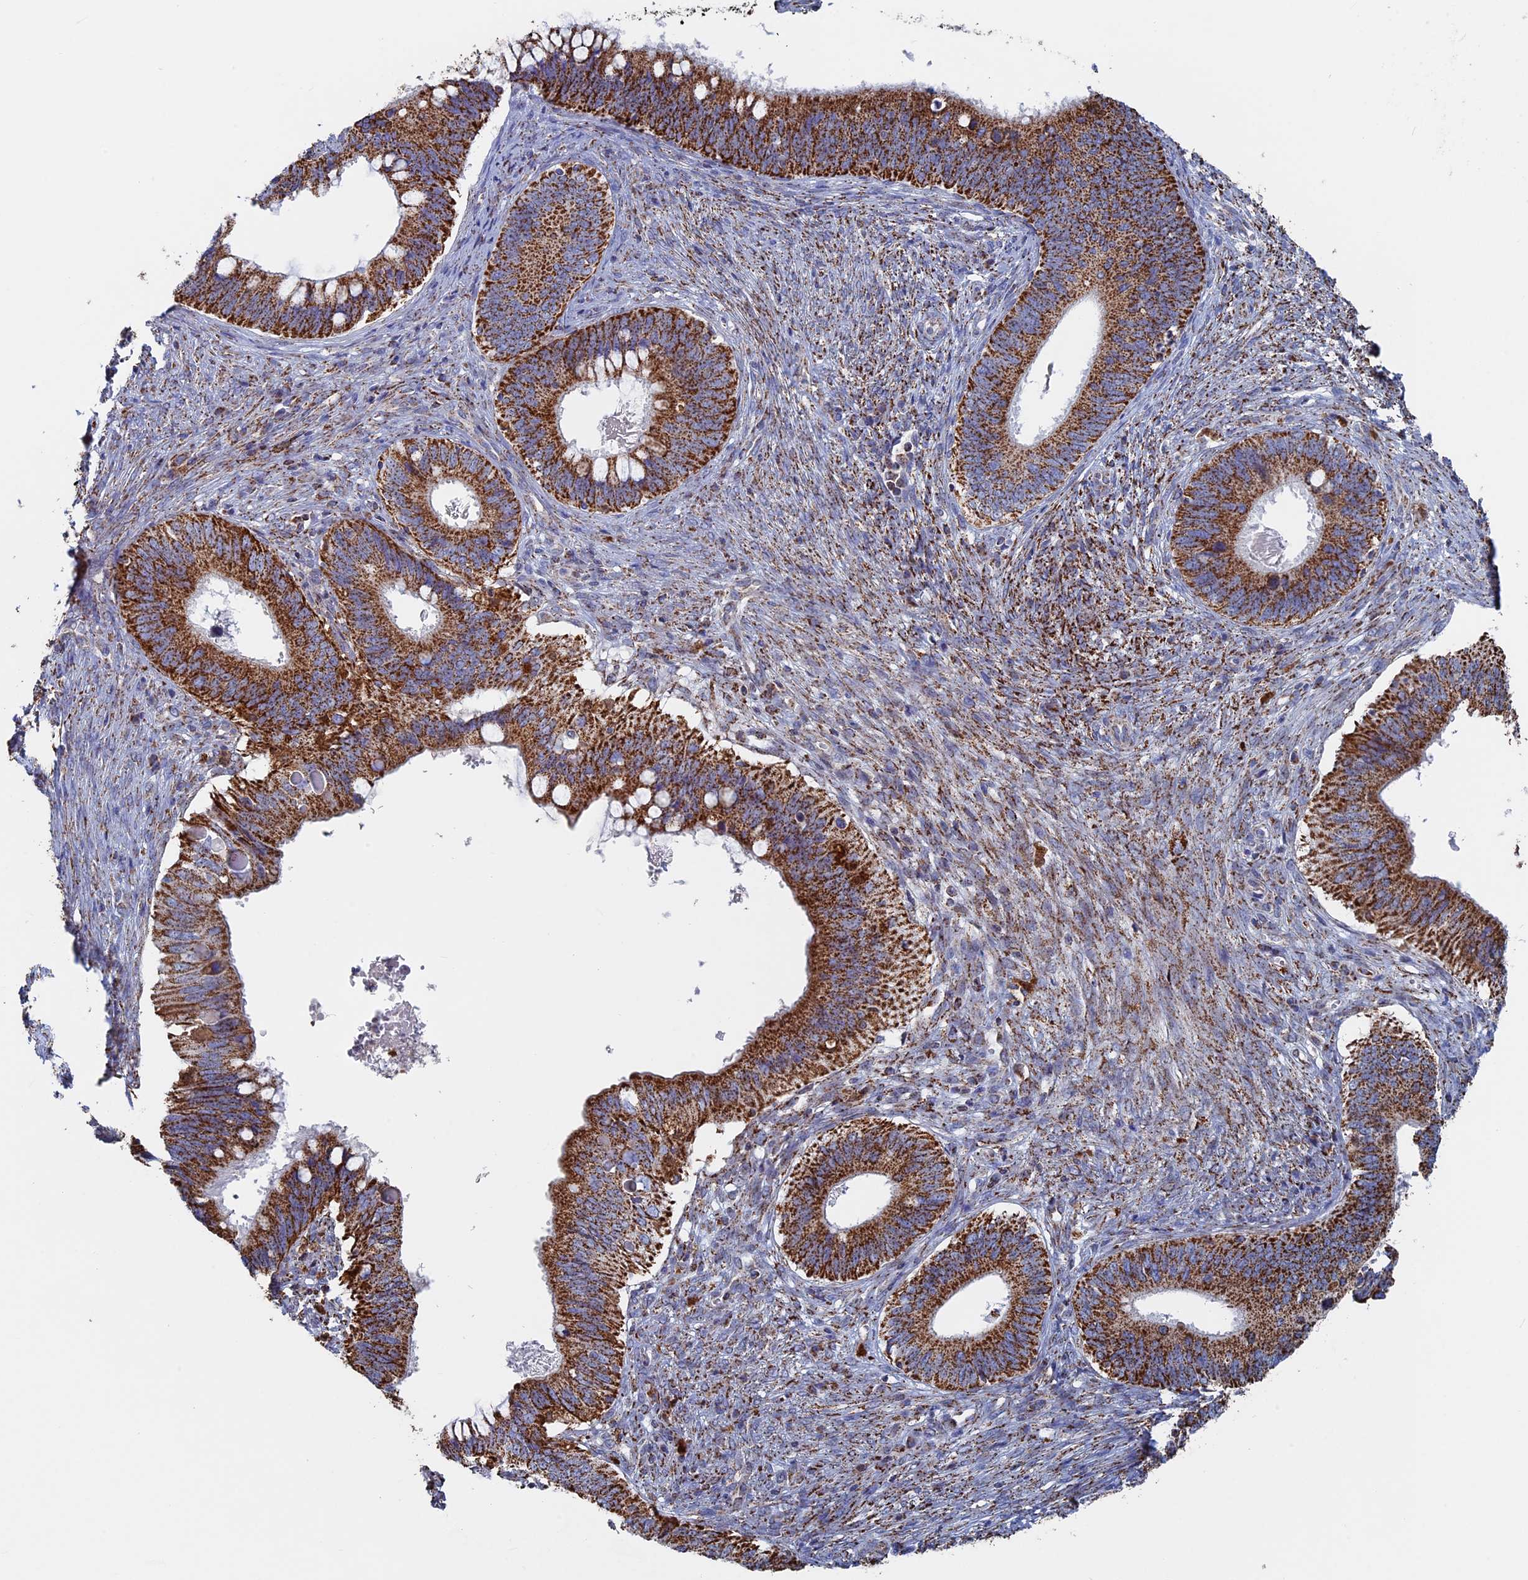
{"staining": {"intensity": "strong", "quantity": ">75%", "location": "cytoplasmic/membranous"}, "tissue": "cervical cancer", "cell_type": "Tumor cells", "image_type": "cancer", "snomed": [{"axis": "morphology", "description": "Adenocarcinoma, NOS"}, {"axis": "topography", "description": "Cervix"}], "caption": "DAB (3,3'-diaminobenzidine) immunohistochemical staining of human adenocarcinoma (cervical) shows strong cytoplasmic/membranous protein positivity in about >75% of tumor cells.", "gene": "SEC24D", "patient": {"sex": "female", "age": 42}}